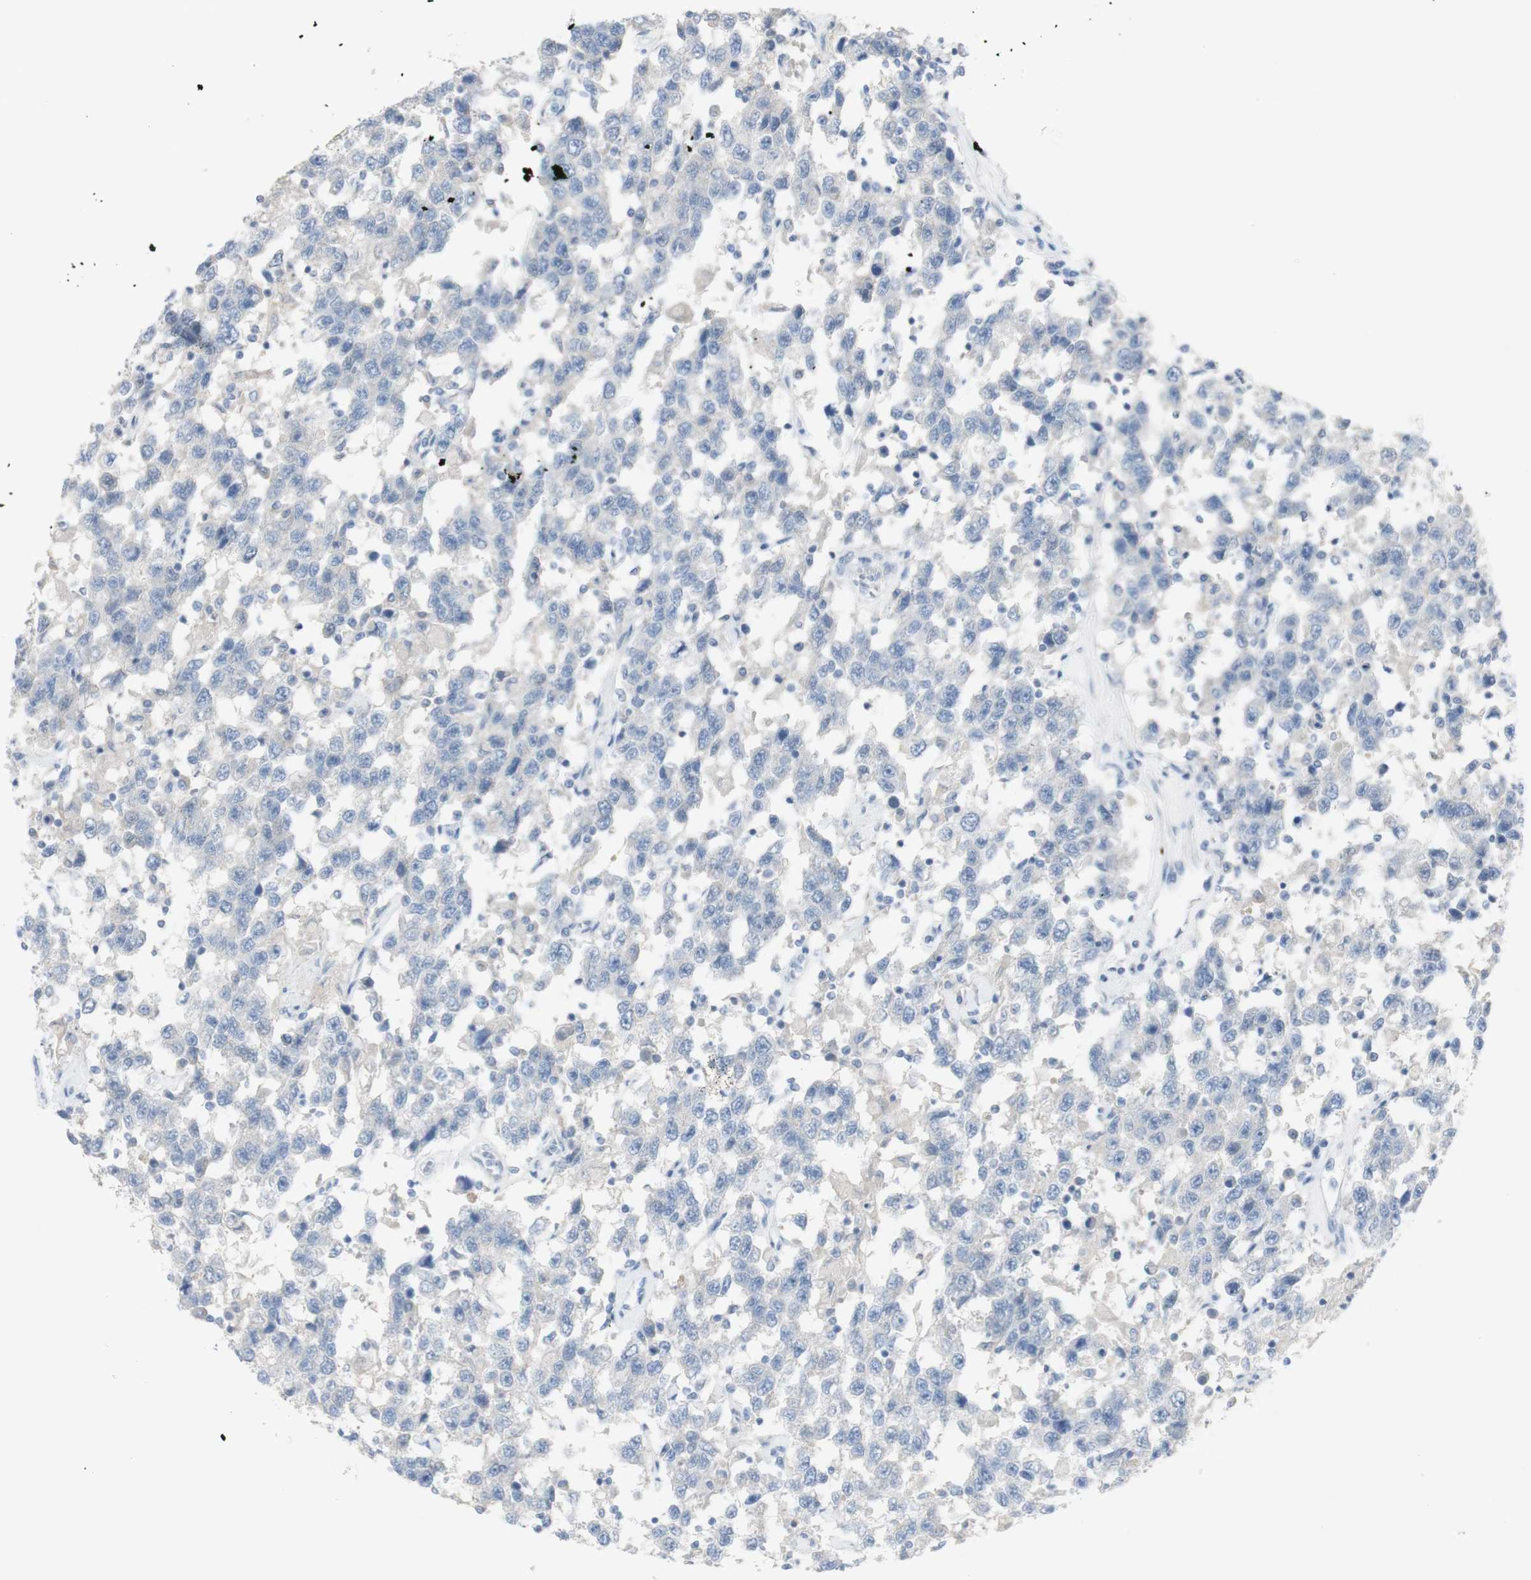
{"staining": {"intensity": "negative", "quantity": "none", "location": "none"}, "tissue": "testis cancer", "cell_type": "Tumor cells", "image_type": "cancer", "snomed": [{"axis": "morphology", "description": "Seminoma, NOS"}, {"axis": "topography", "description": "Testis"}], "caption": "This is a image of immunohistochemistry staining of testis cancer (seminoma), which shows no positivity in tumor cells.", "gene": "CD207", "patient": {"sex": "male", "age": 41}}